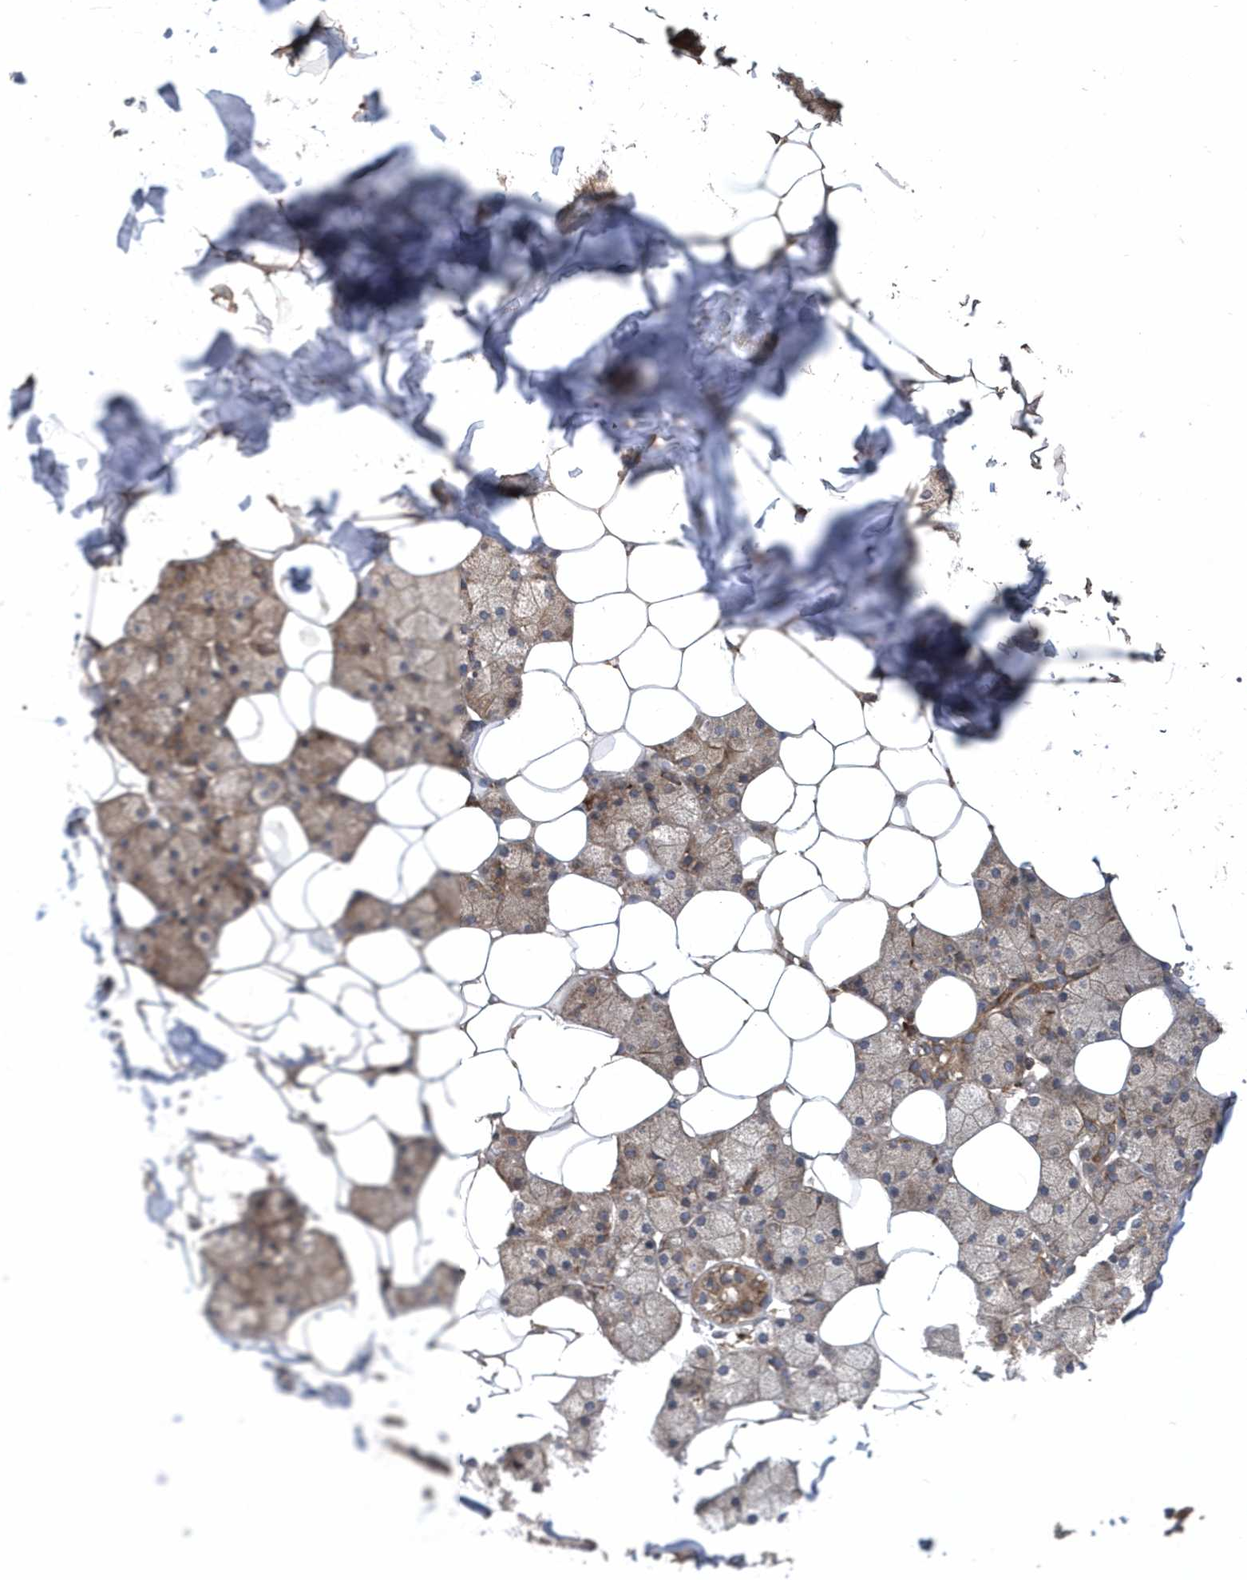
{"staining": {"intensity": "moderate", "quantity": "<25%", "location": "cytoplasmic/membranous"}, "tissue": "salivary gland", "cell_type": "Glandular cells", "image_type": "normal", "snomed": [{"axis": "morphology", "description": "Normal tissue, NOS"}, {"axis": "topography", "description": "Salivary gland"}], "caption": "Glandular cells display moderate cytoplasmic/membranous expression in about <25% of cells in normal salivary gland. The protein of interest is stained brown, and the nuclei are stained in blue (DAB (3,3'-diaminobenzidine) IHC with brightfield microscopy, high magnification).", "gene": "WASHC5", "patient": {"sex": "female", "age": 33}}